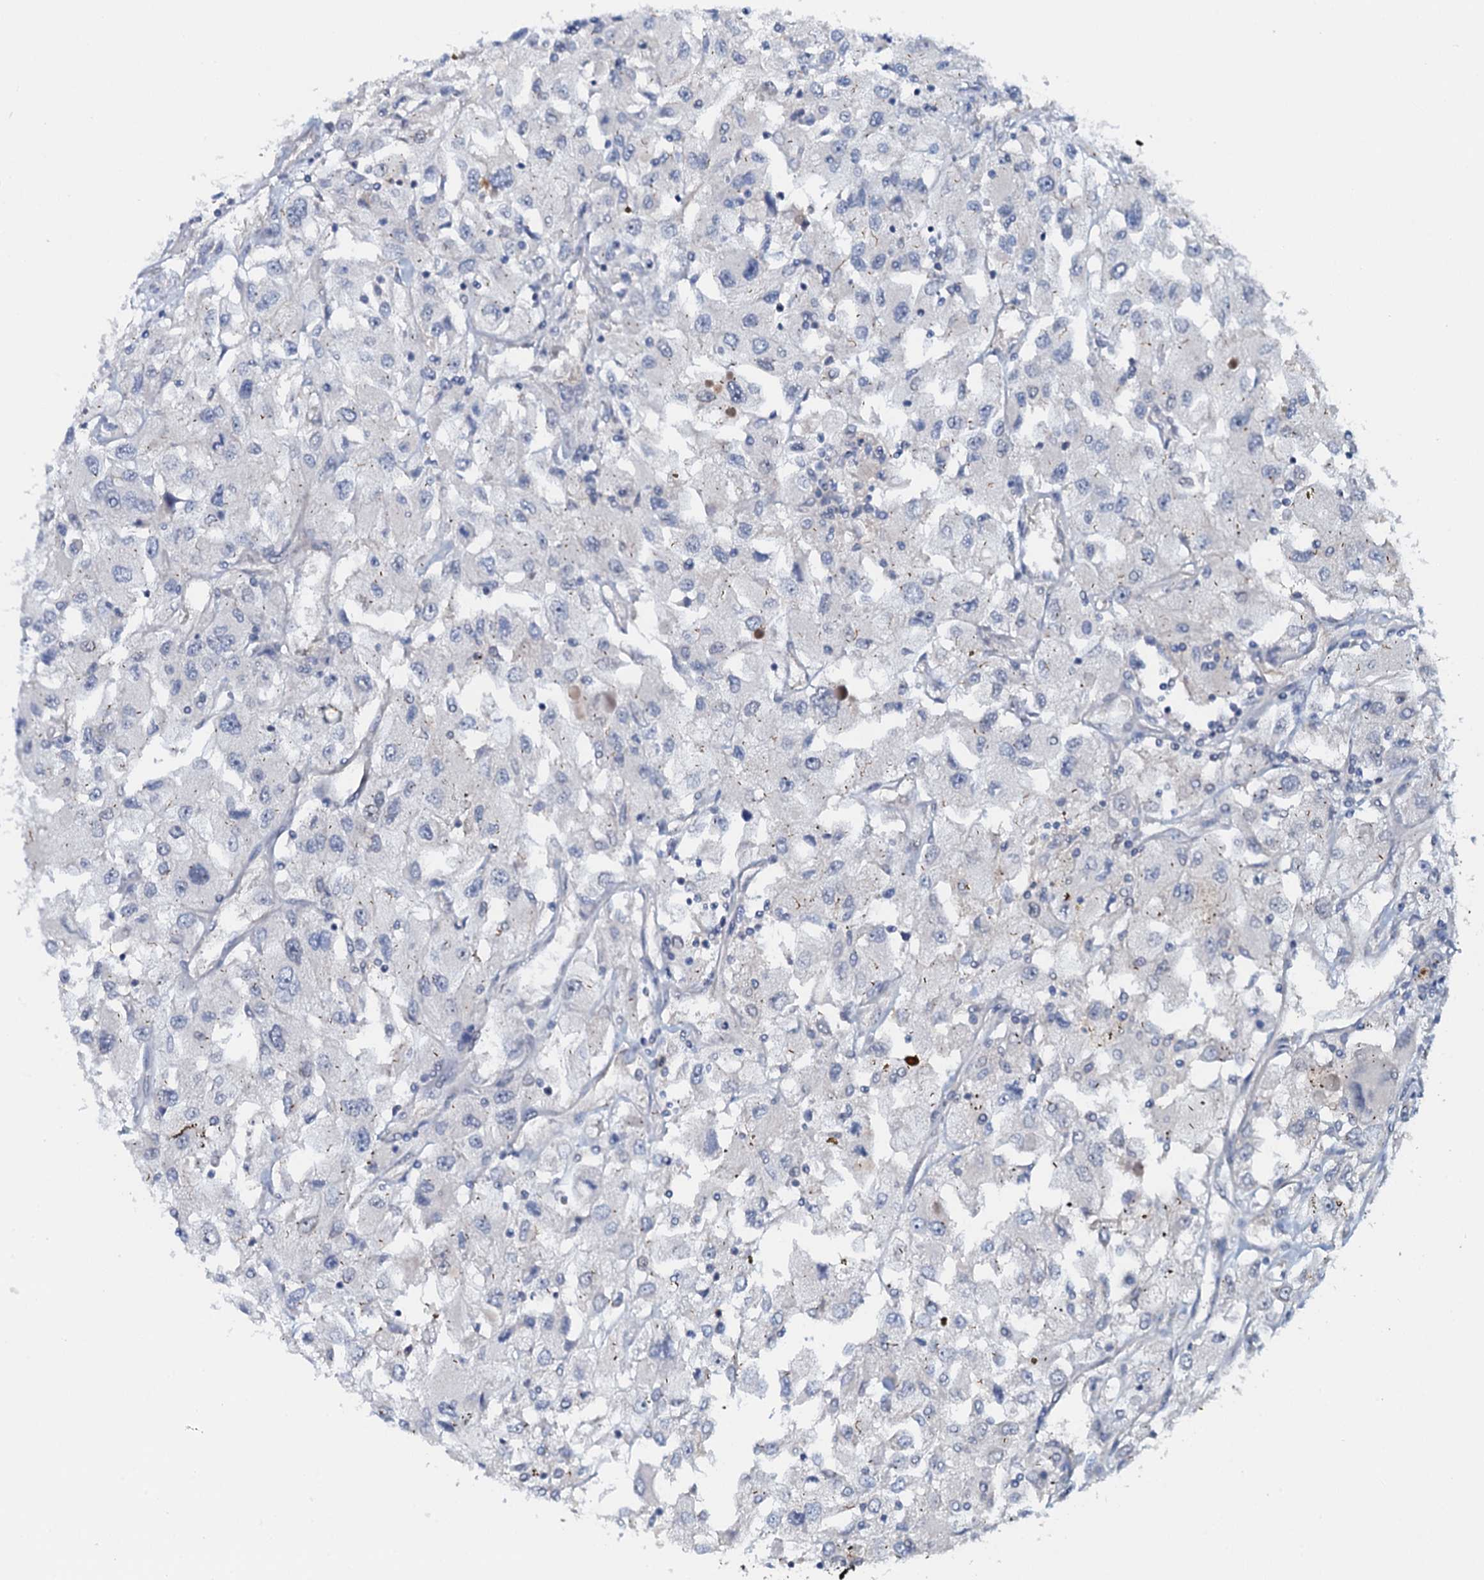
{"staining": {"intensity": "negative", "quantity": "none", "location": "none"}, "tissue": "renal cancer", "cell_type": "Tumor cells", "image_type": "cancer", "snomed": [{"axis": "morphology", "description": "Adenocarcinoma, NOS"}, {"axis": "topography", "description": "Kidney"}], "caption": "The immunohistochemistry (IHC) micrograph has no significant expression in tumor cells of renal cancer tissue.", "gene": "SNTA1", "patient": {"sex": "female", "age": 52}}